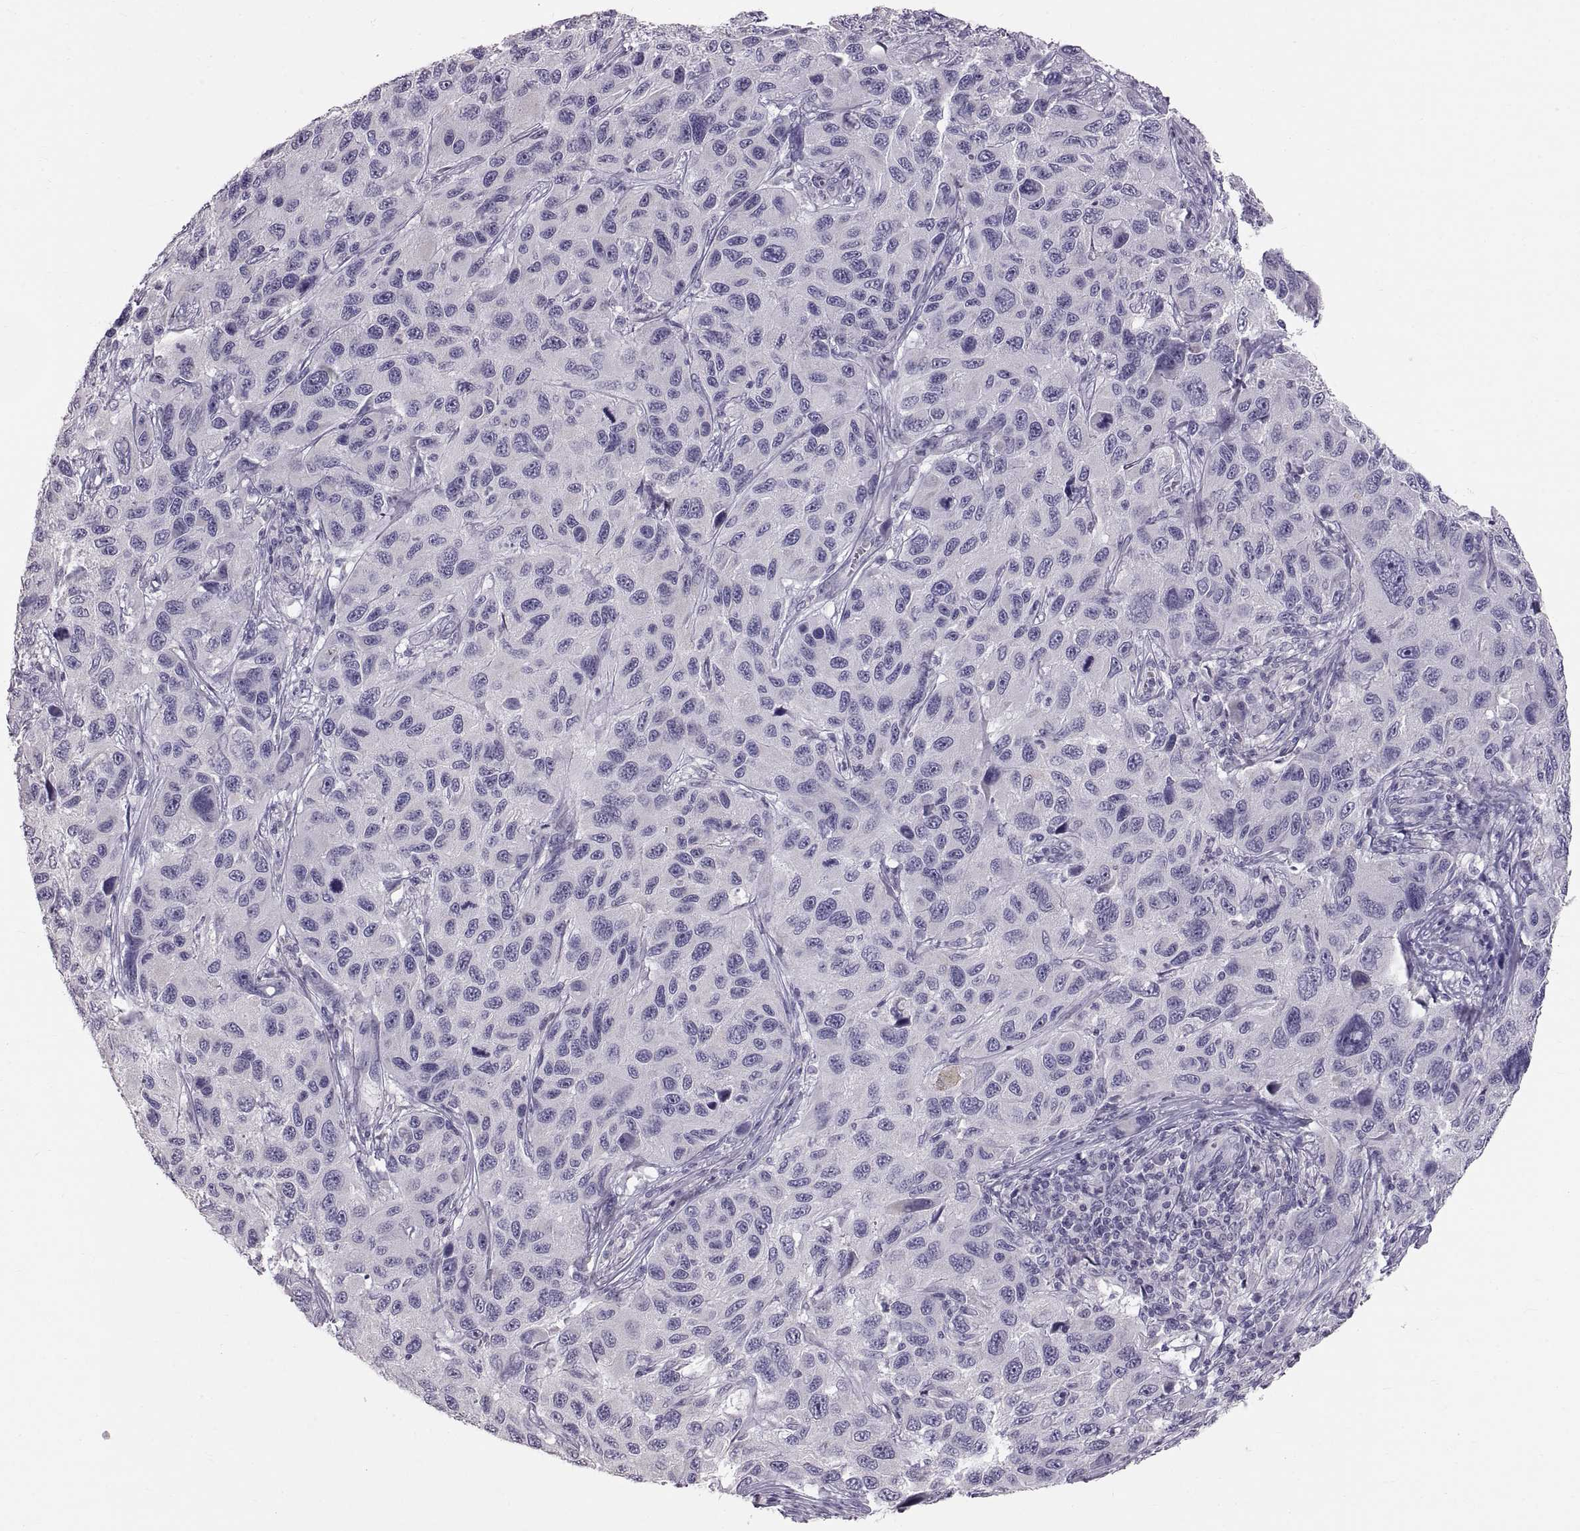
{"staining": {"intensity": "negative", "quantity": "none", "location": "none"}, "tissue": "melanoma", "cell_type": "Tumor cells", "image_type": "cancer", "snomed": [{"axis": "morphology", "description": "Malignant melanoma, NOS"}, {"axis": "topography", "description": "Skin"}], "caption": "DAB (3,3'-diaminobenzidine) immunohistochemical staining of melanoma displays no significant staining in tumor cells.", "gene": "WBP2NL", "patient": {"sex": "male", "age": 53}}